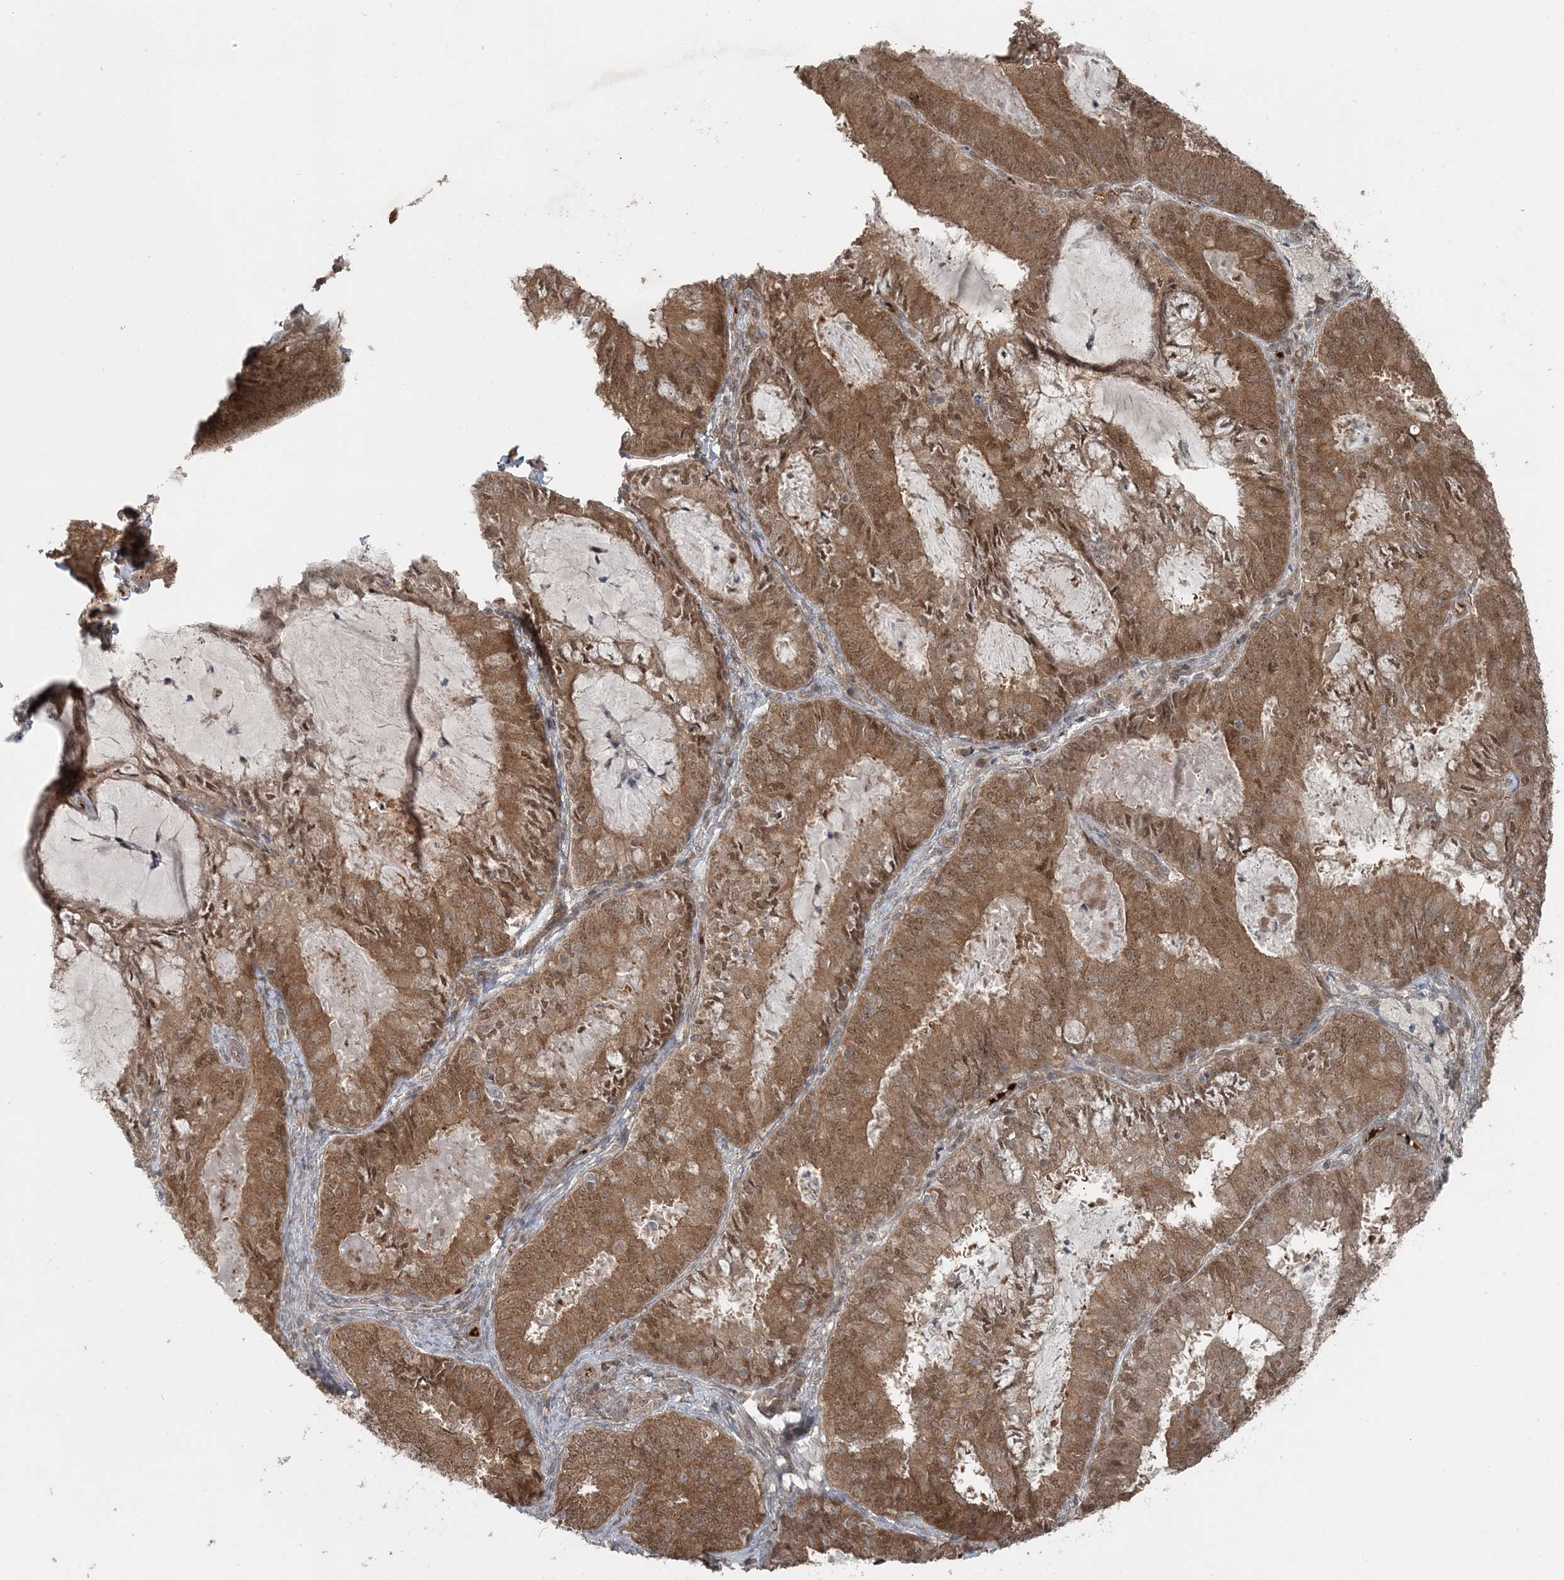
{"staining": {"intensity": "moderate", "quantity": ">75%", "location": "cytoplasmic/membranous,nuclear"}, "tissue": "endometrial cancer", "cell_type": "Tumor cells", "image_type": "cancer", "snomed": [{"axis": "morphology", "description": "Adenocarcinoma, NOS"}, {"axis": "topography", "description": "Endometrium"}], "caption": "Endometrial cancer (adenocarcinoma) stained with immunohistochemistry shows moderate cytoplasmic/membranous and nuclear positivity in approximately >75% of tumor cells.", "gene": "FBXL17", "patient": {"sex": "female", "age": 57}}